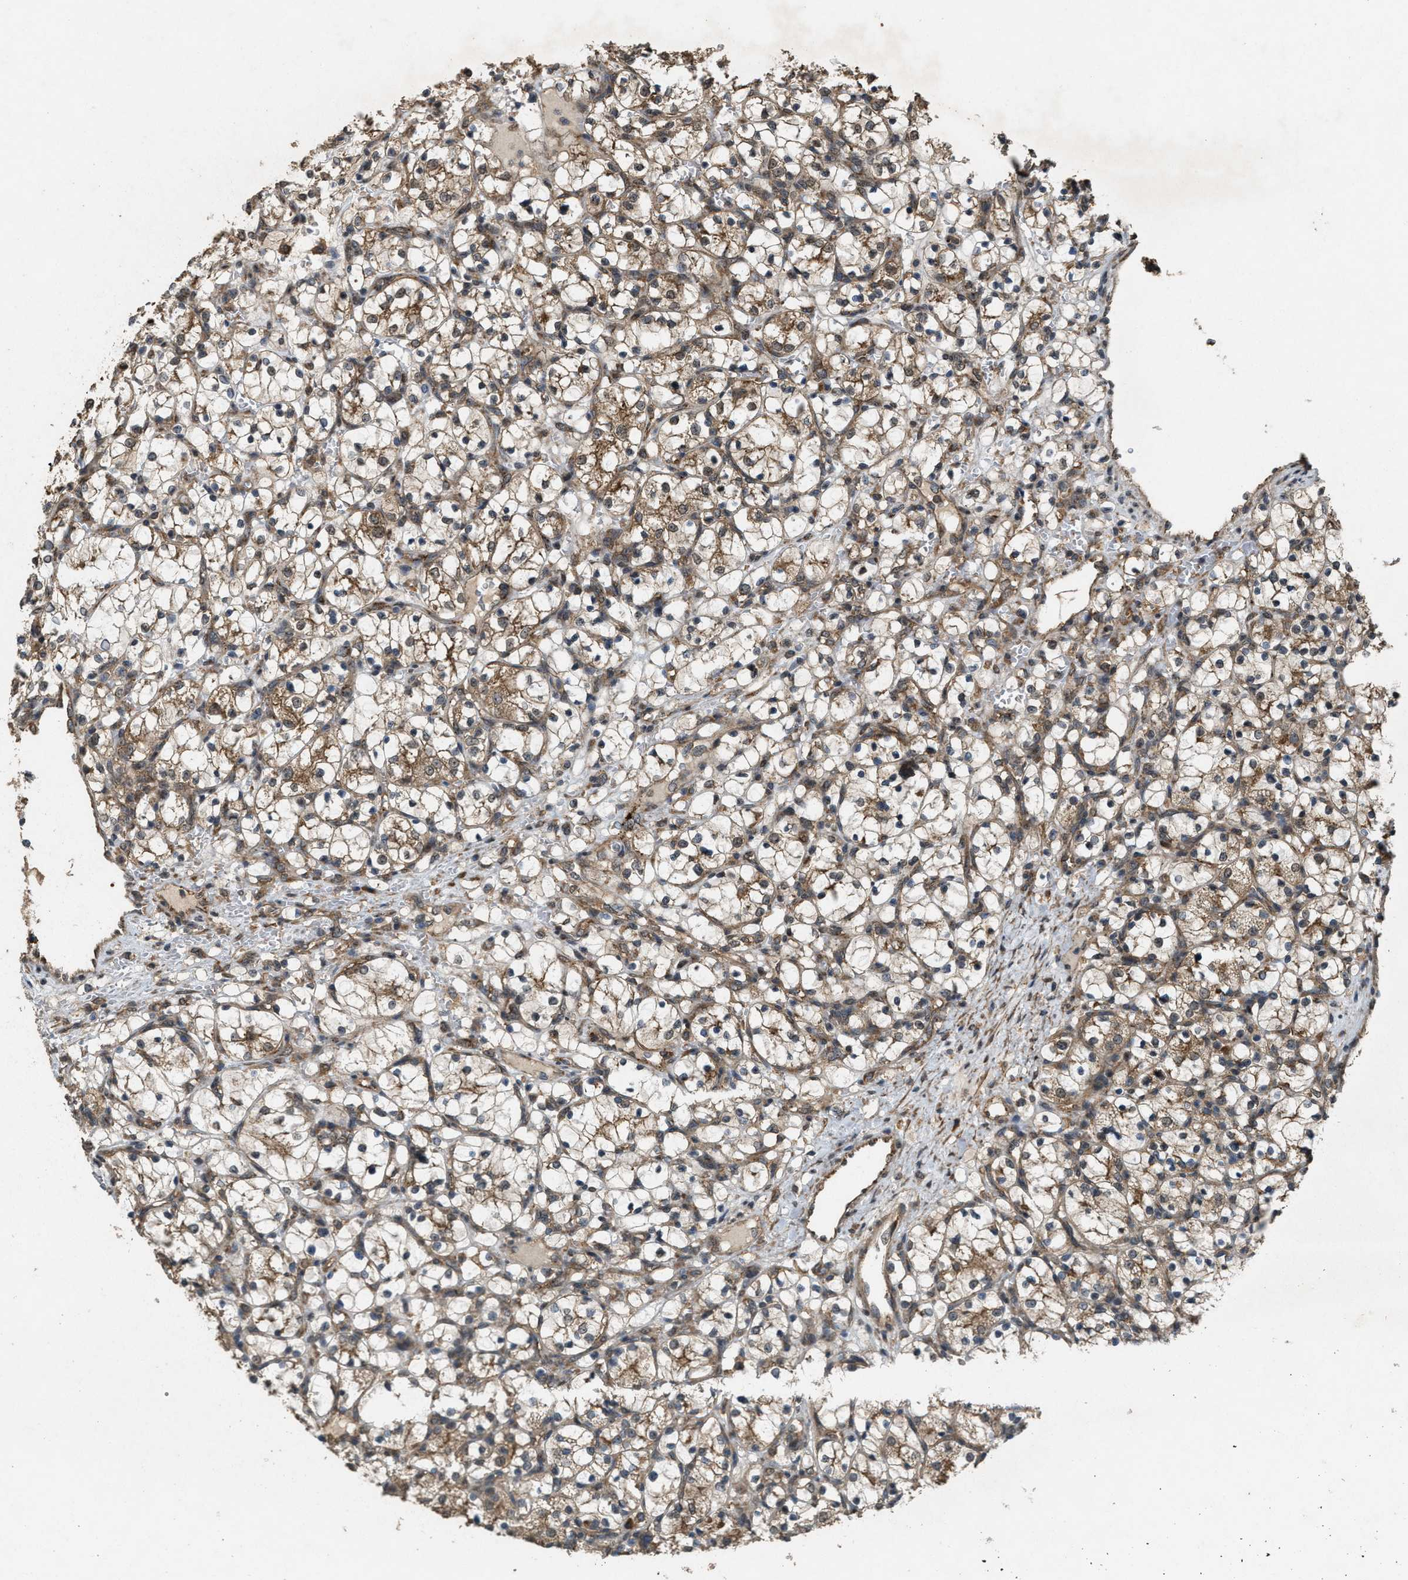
{"staining": {"intensity": "moderate", "quantity": ">75%", "location": "cytoplasmic/membranous"}, "tissue": "renal cancer", "cell_type": "Tumor cells", "image_type": "cancer", "snomed": [{"axis": "morphology", "description": "Adenocarcinoma, NOS"}, {"axis": "topography", "description": "Kidney"}], "caption": "Human renal adenocarcinoma stained with a protein marker shows moderate staining in tumor cells.", "gene": "ARHGEF5", "patient": {"sex": "female", "age": 69}}